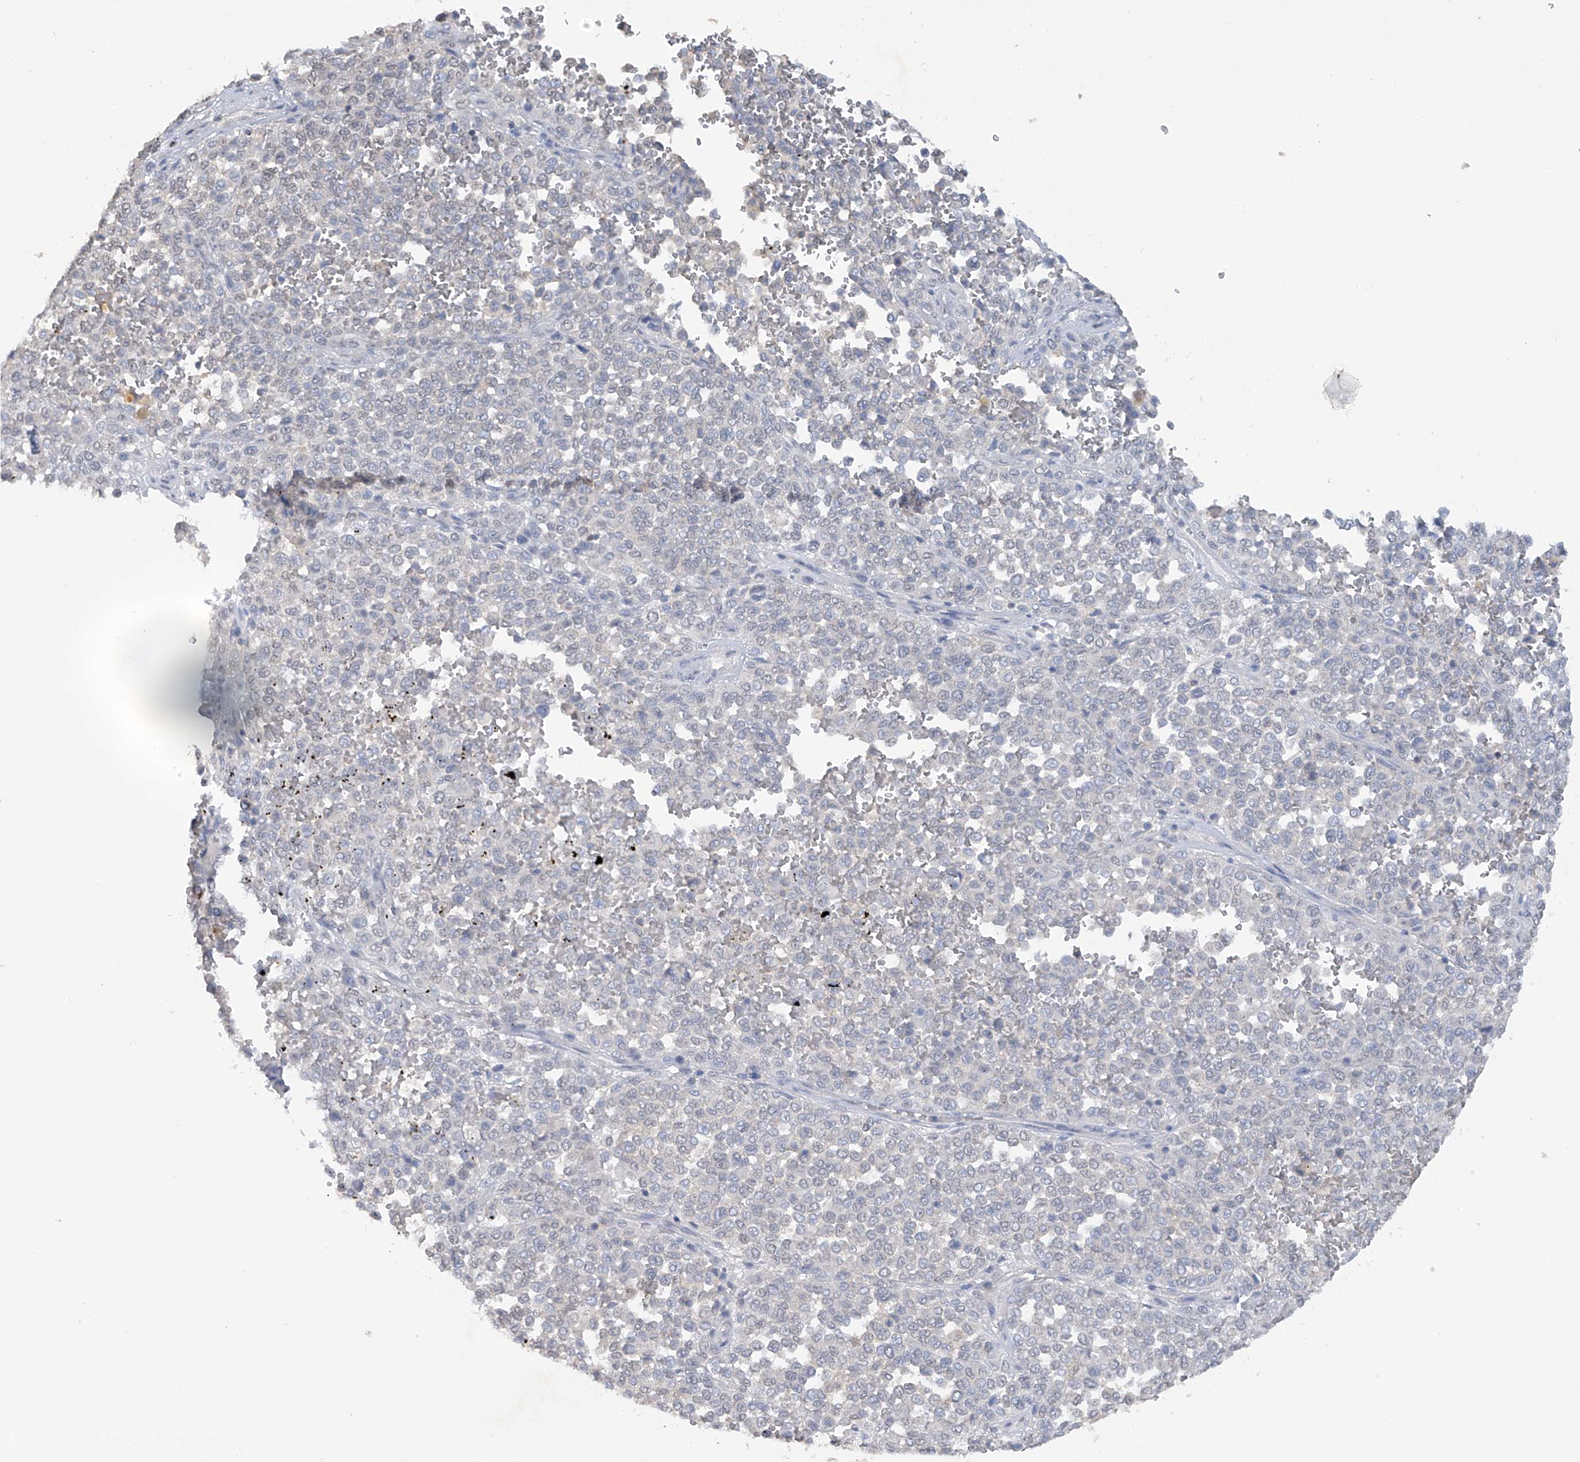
{"staining": {"intensity": "negative", "quantity": "none", "location": "none"}, "tissue": "melanoma", "cell_type": "Tumor cells", "image_type": "cancer", "snomed": [{"axis": "morphology", "description": "Malignant melanoma, Metastatic site"}, {"axis": "topography", "description": "Pancreas"}], "caption": "An immunohistochemistry (IHC) photomicrograph of melanoma is shown. There is no staining in tumor cells of melanoma. Brightfield microscopy of IHC stained with DAB (brown) and hematoxylin (blue), captured at high magnification.", "gene": "HAS3", "patient": {"sex": "female", "age": 30}}